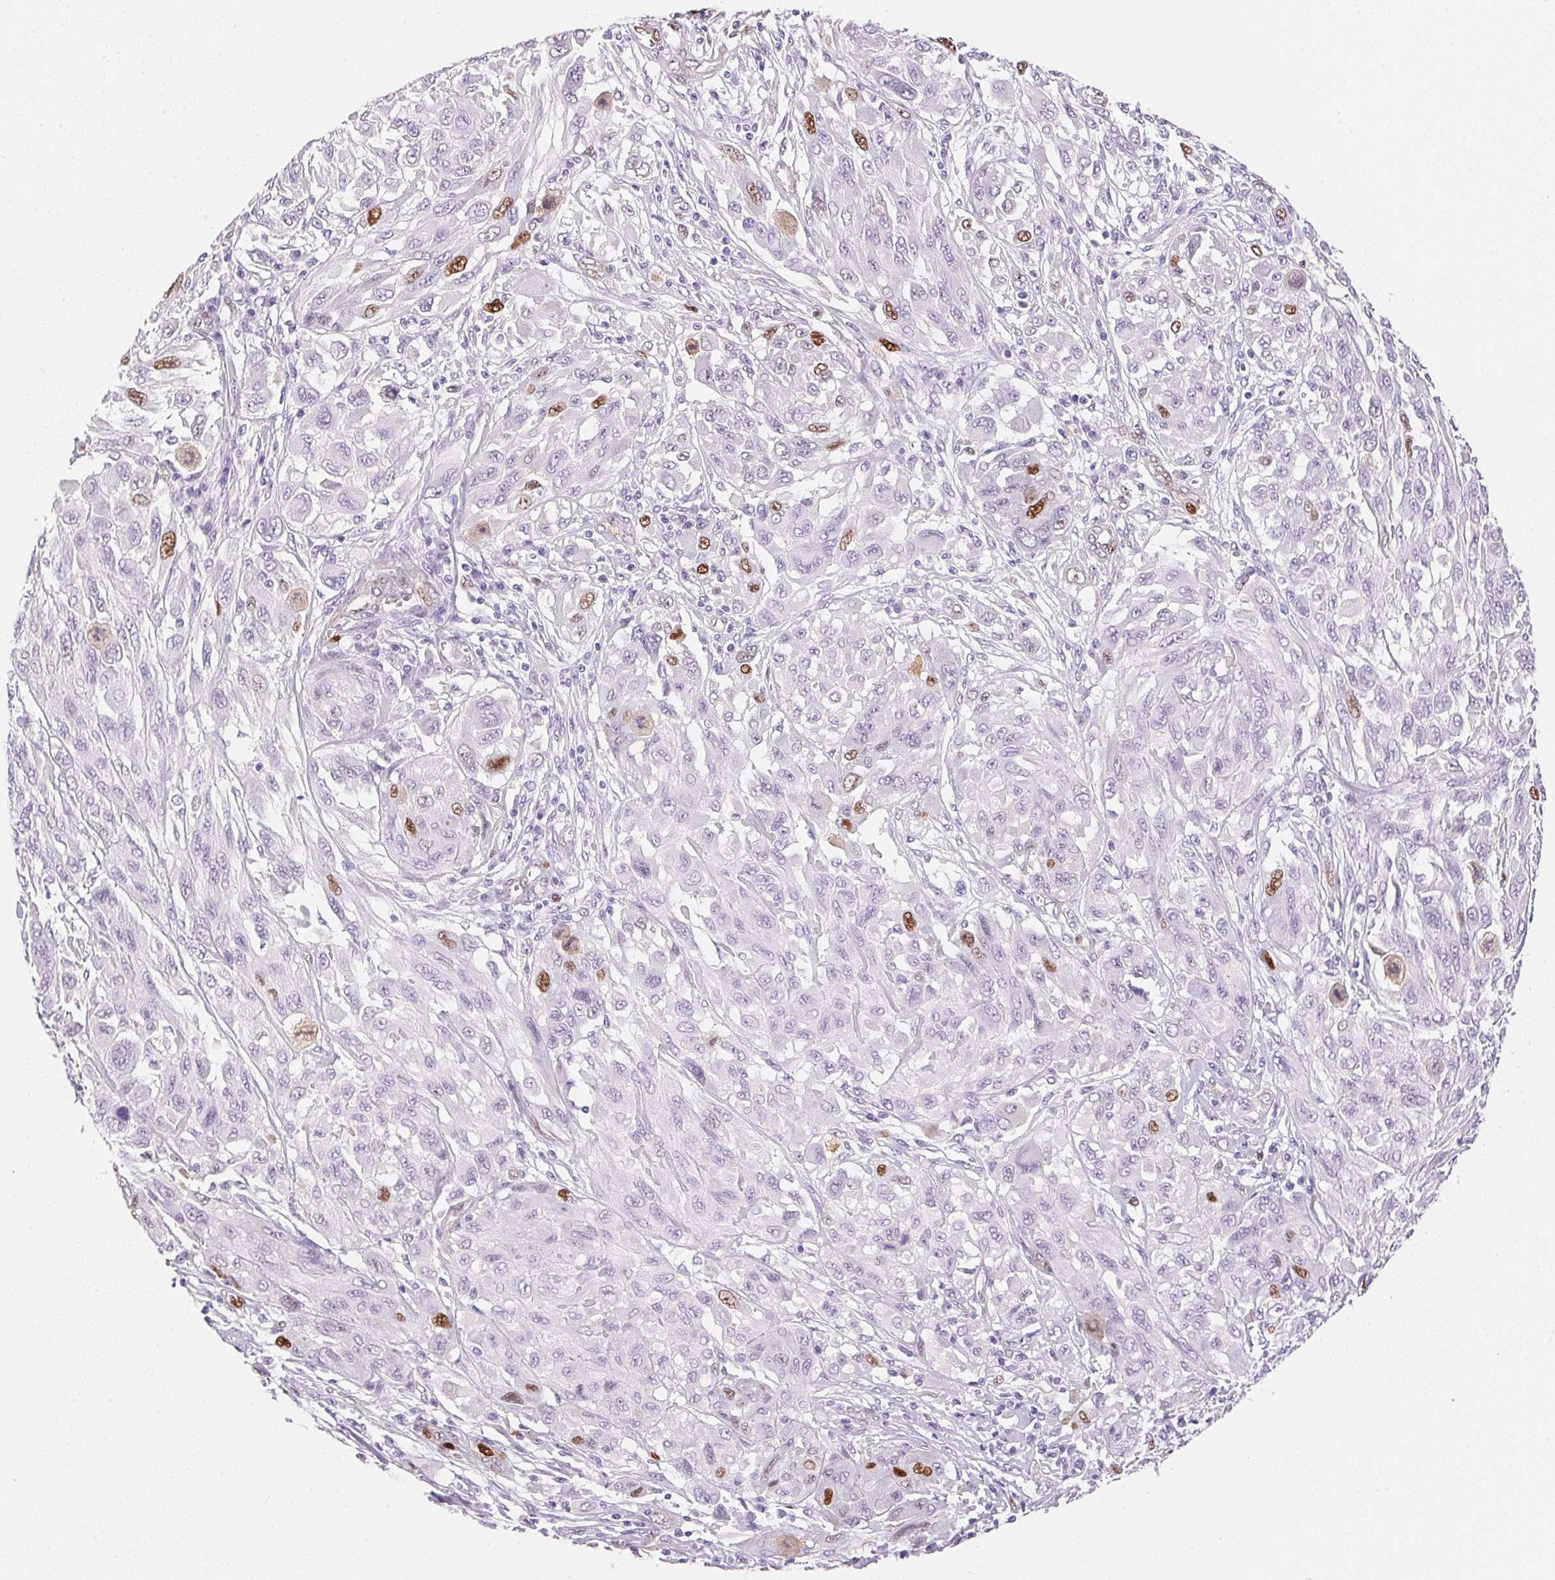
{"staining": {"intensity": "strong", "quantity": "<25%", "location": "nuclear"}, "tissue": "melanoma", "cell_type": "Tumor cells", "image_type": "cancer", "snomed": [{"axis": "morphology", "description": "Malignant melanoma, NOS"}, {"axis": "topography", "description": "Skin"}], "caption": "Protein analysis of malignant melanoma tissue reveals strong nuclear expression in approximately <25% of tumor cells.", "gene": "SMTN", "patient": {"sex": "female", "age": 91}}